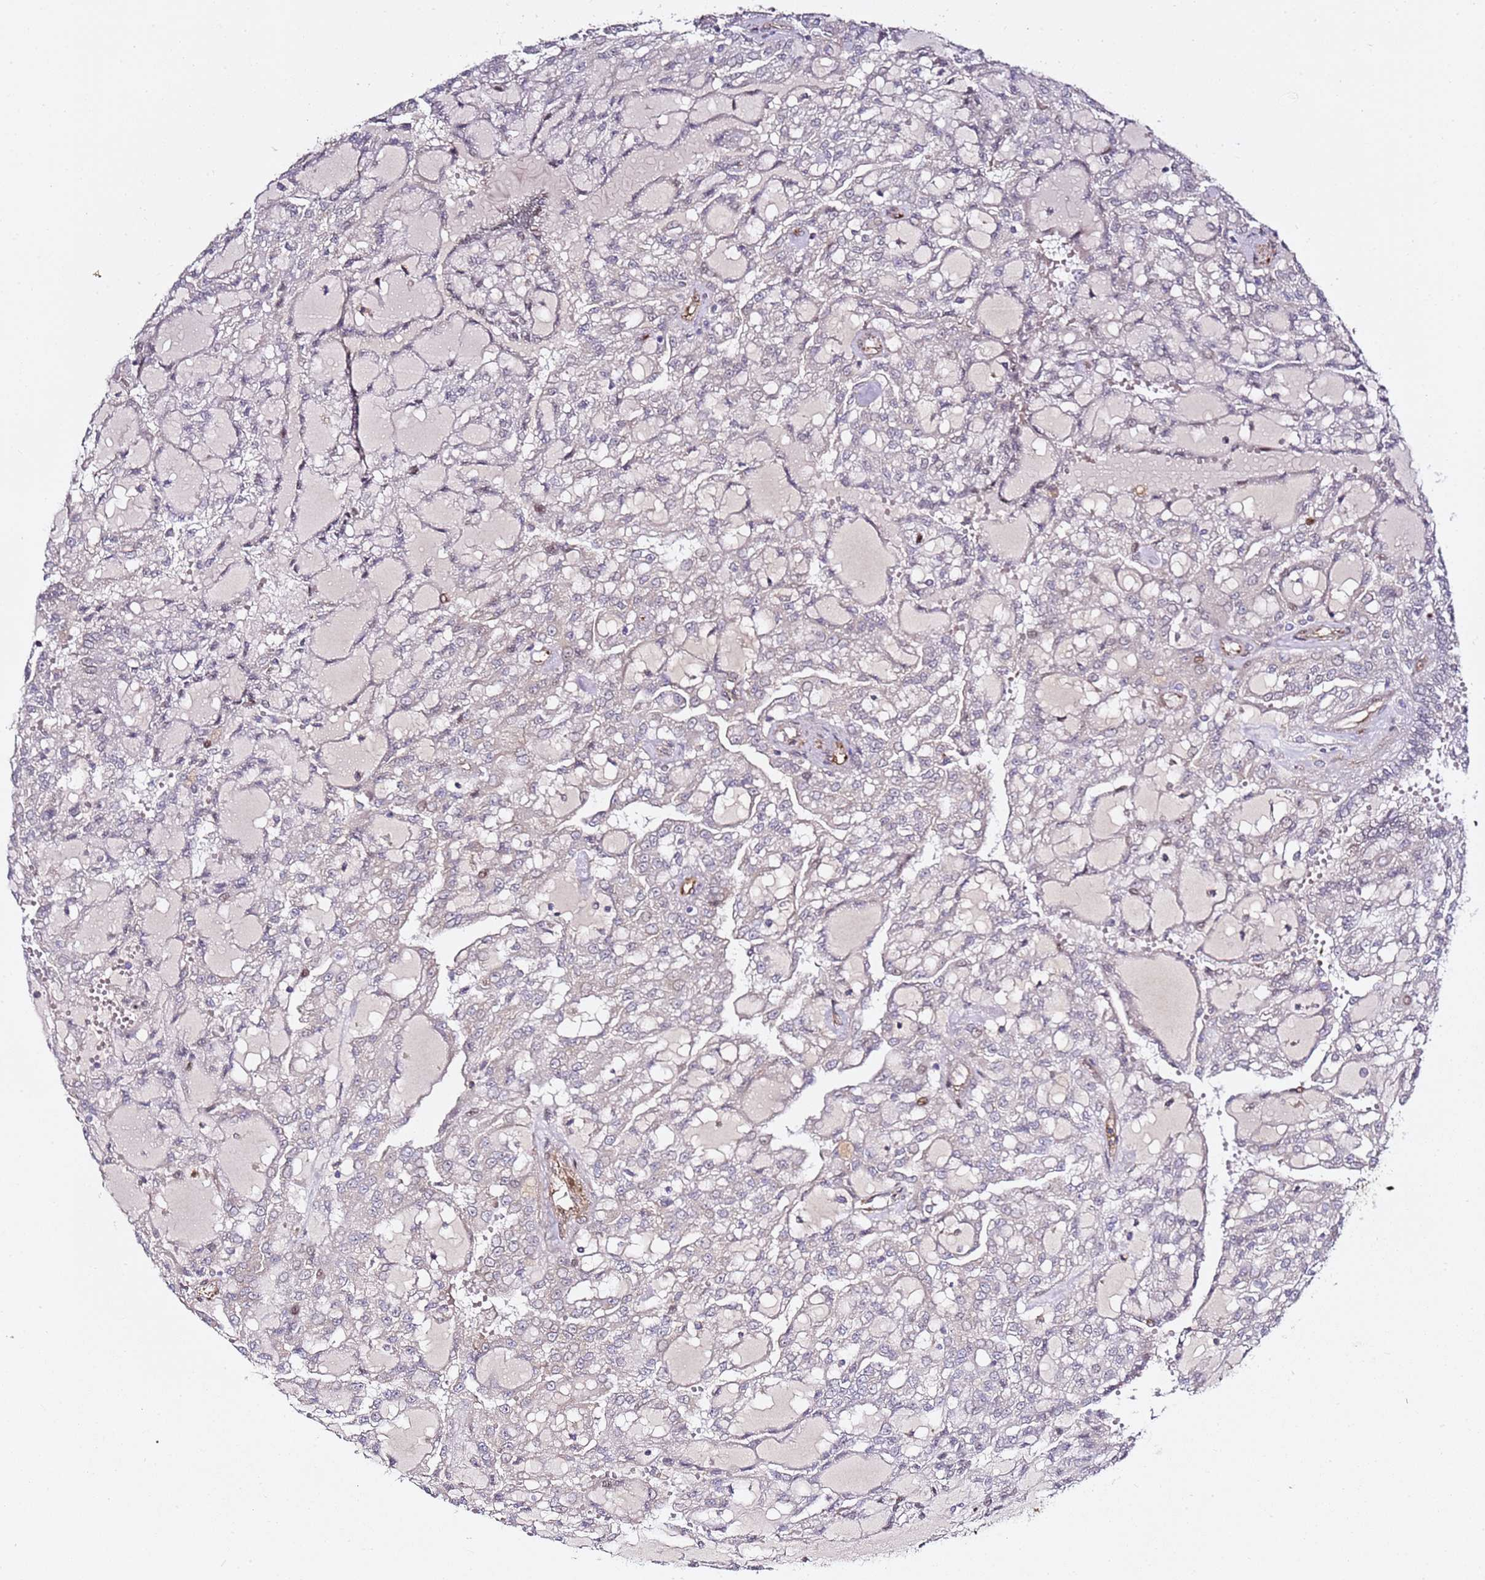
{"staining": {"intensity": "negative", "quantity": "none", "location": "none"}, "tissue": "renal cancer", "cell_type": "Tumor cells", "image_type": "cancer", "snomed": [{"axis": "morphology", "description": "Adenocarcinoma, NOS"}, {"axis": "topography", "description": "Kidney"}], "caption": "Protein analysis of adenocarcinoma (renal) shows no significant staining in tumor cells. Nuclei are stained in blue.", "gene": "EPS8L1", "patient": {"sex": "male", "age": 63}}